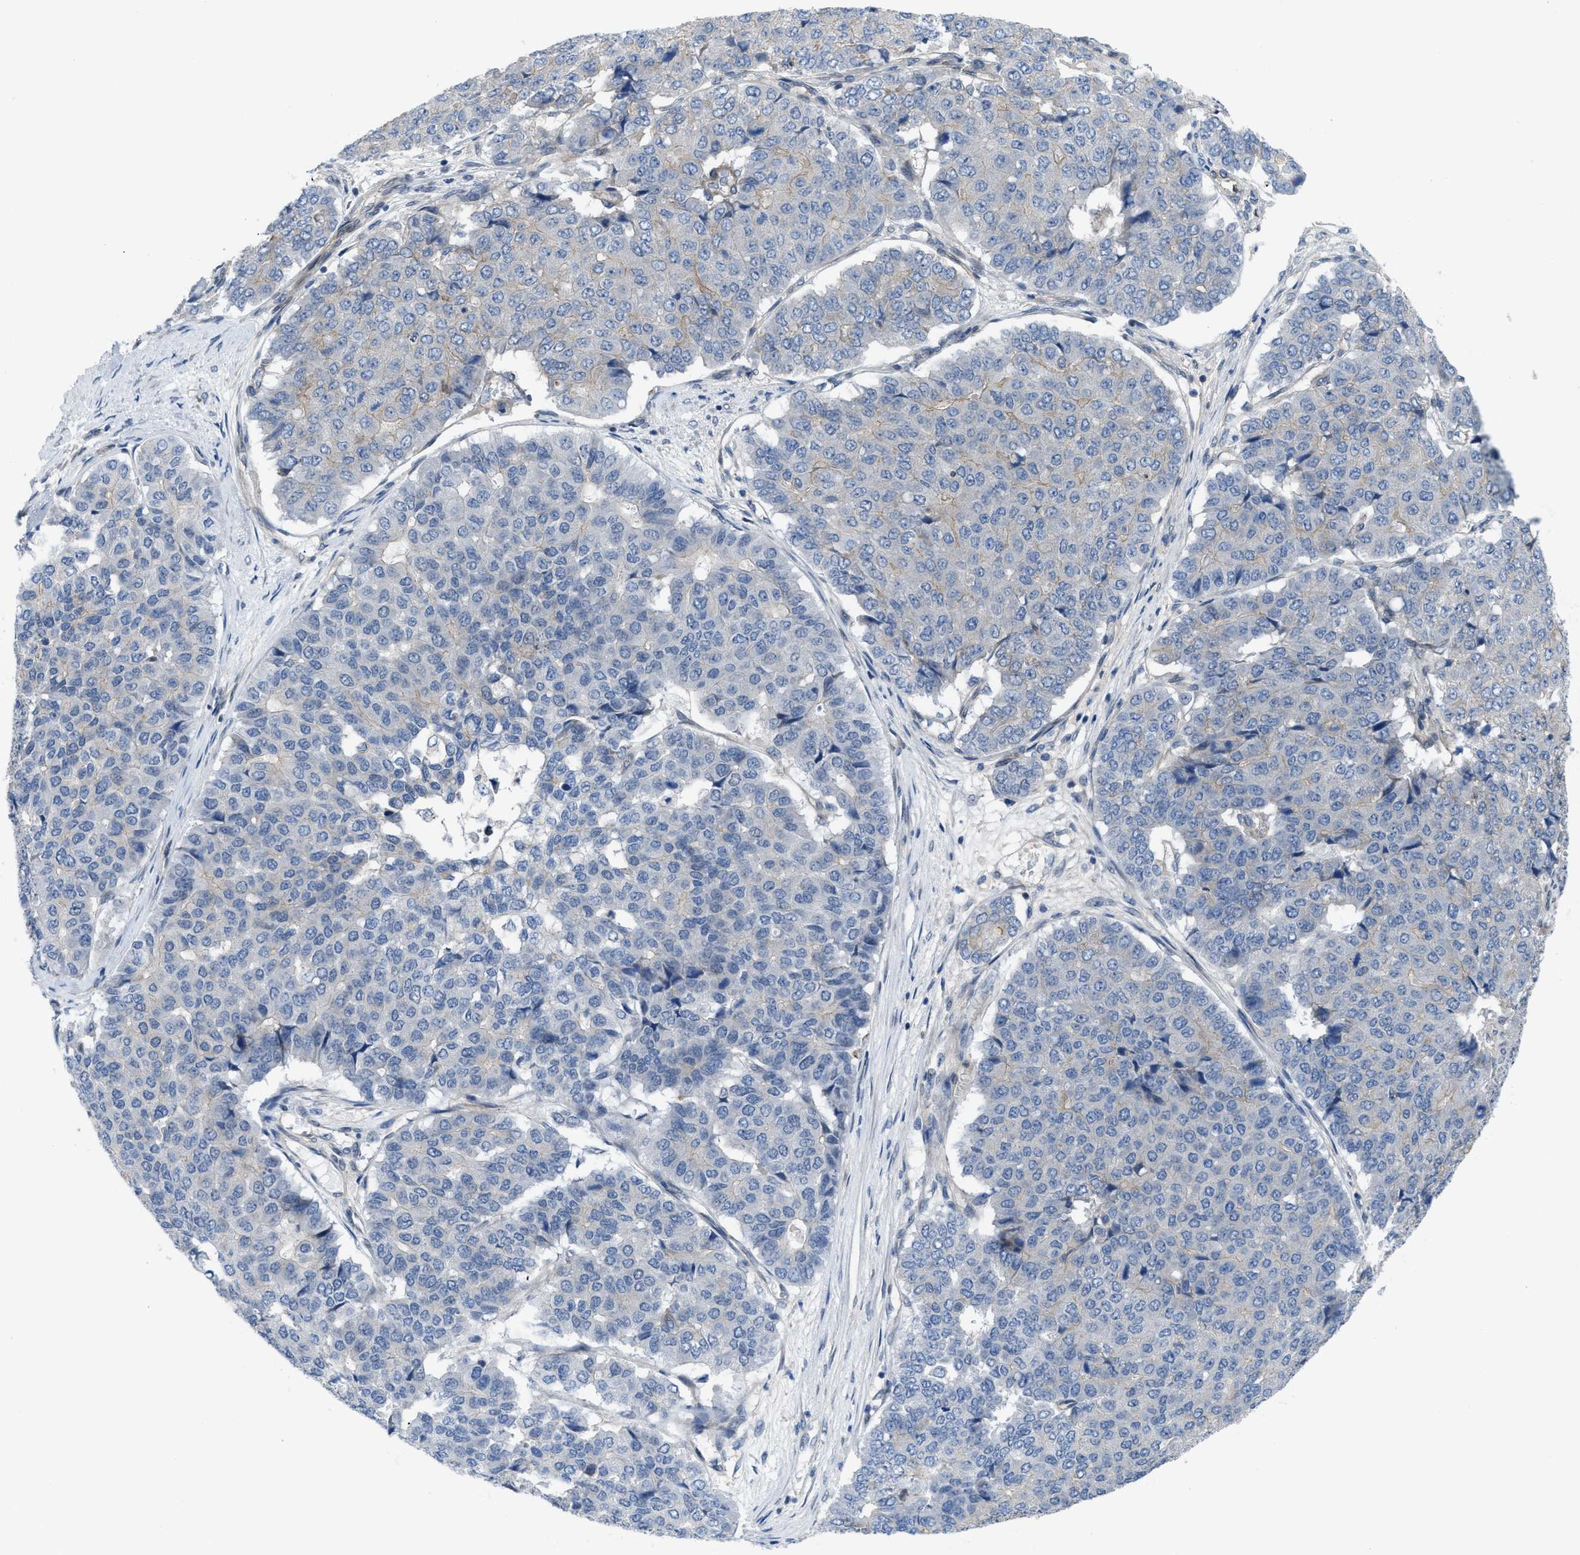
{"staining": {"intensity": "moderate", "quantity": "<25%", "location": "cytoplasmic/membranous"}, "tissue": "pancreatic cancer", "cell_type": "Tumor cells", "image_type": "cancer", "snomed": [{"axis": "morphology", "description": "Adenocarcinoma, NOS"}, {"axis": "topography", "description": "Pancreas"}], "caption": "Immunohistochemistry (IHC) image of human pancreatic adenocarcinoma stained for a protein (brown), which displays low levels of moderate cytoplasmic/membranous expression in approximately <25% of tumor cells.", "gene": "MYO18A", "patient": {"sex": "male", "age": 50}}